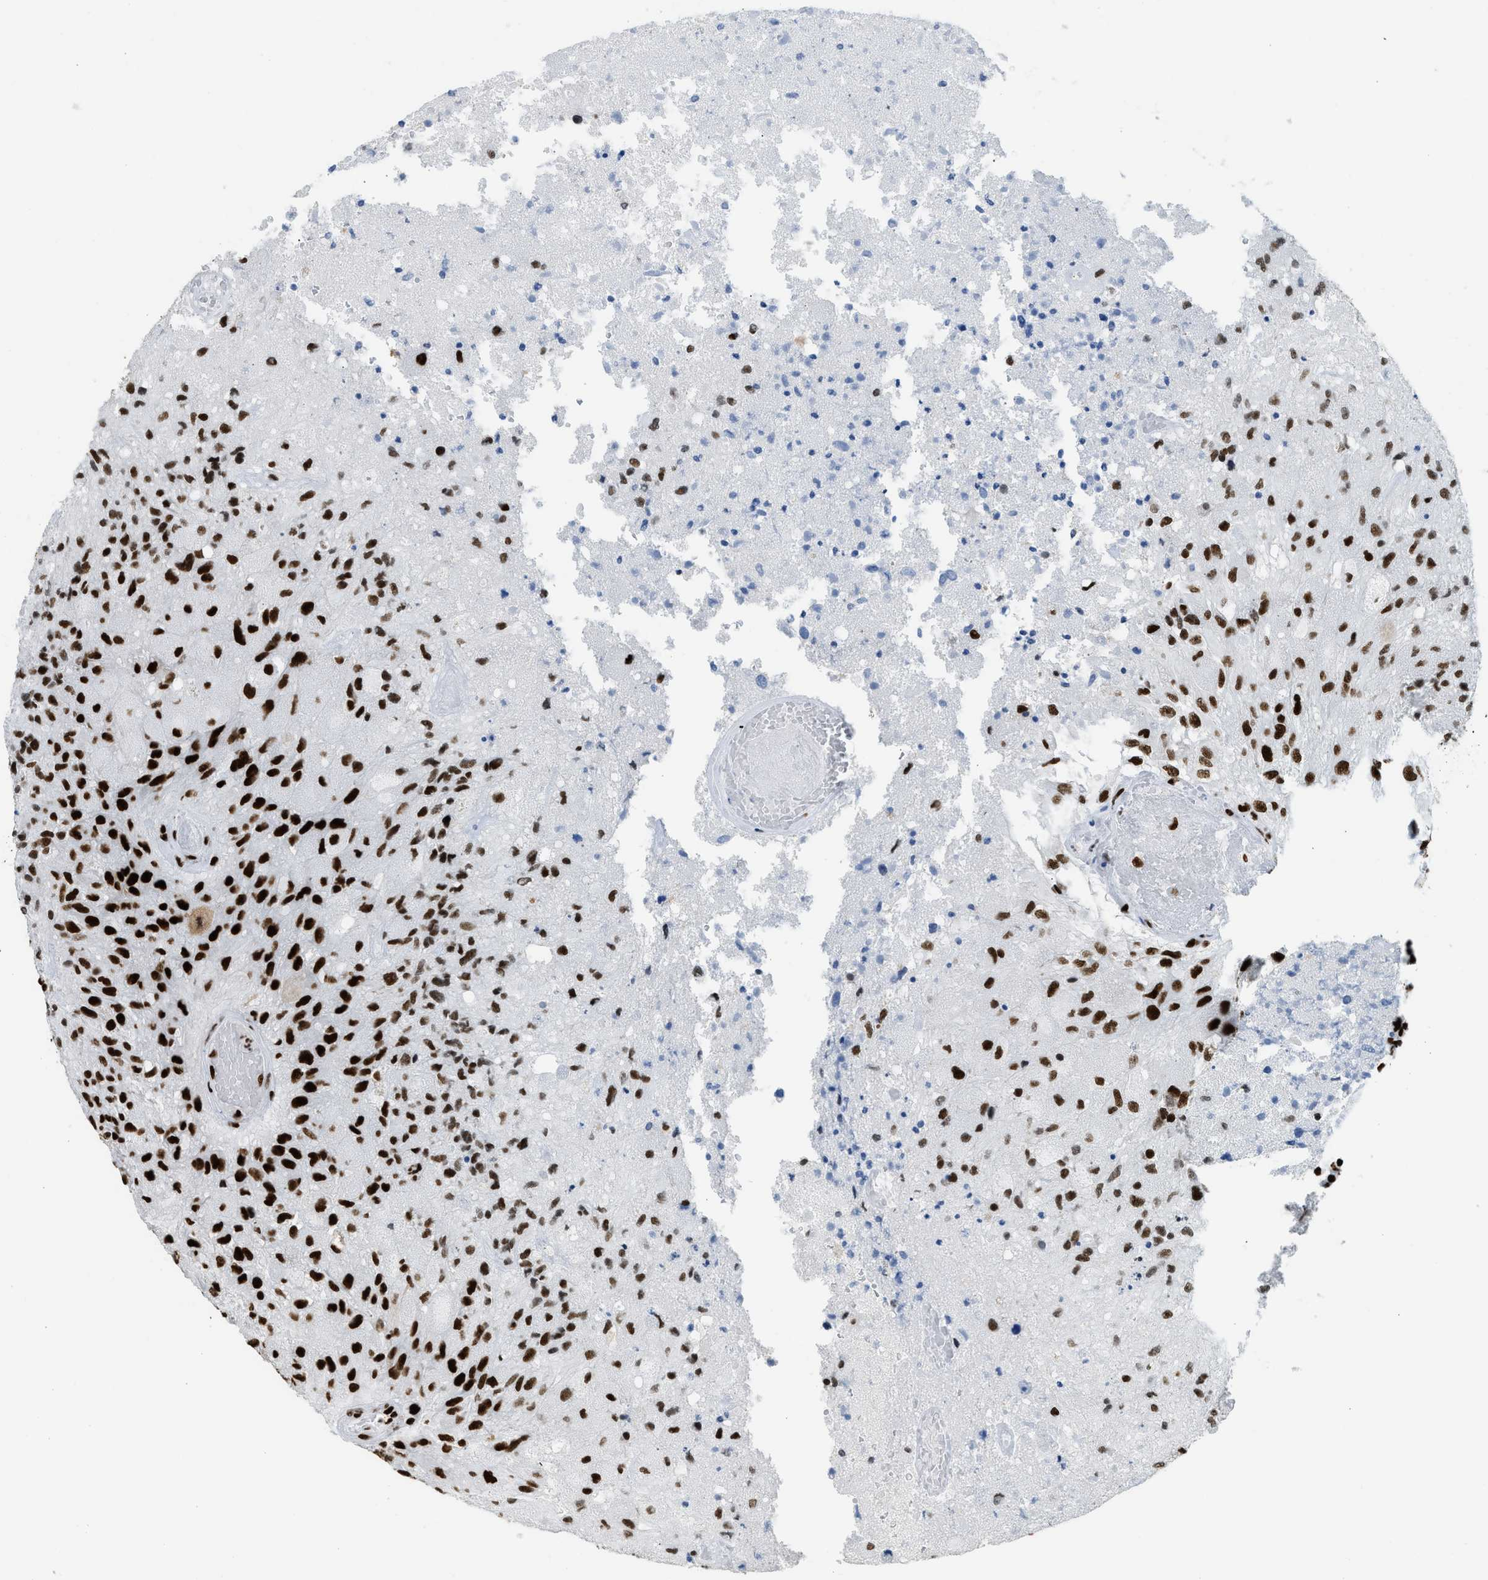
{"staining": {"intensity": "strong", "quantity": ">75%", "location": "nuclear"}, "tissue": "glioma", "cell_type": "Tumor cells", "image_type": "cancer", "snomed": [{"axis": "morphology", "description": "Normal tissue, NOS"}, {"axis": "morphology", "description": "Glioma, malignant, High grade"}, {"axis": "topography", "description": "Cerebral cortex"}], "caption": "A brown stain labels strong nuclear staining of a protein in human glioma tumor cells.", "gene": "PIF1", "patient": {"sex": "male", "age": 77}}